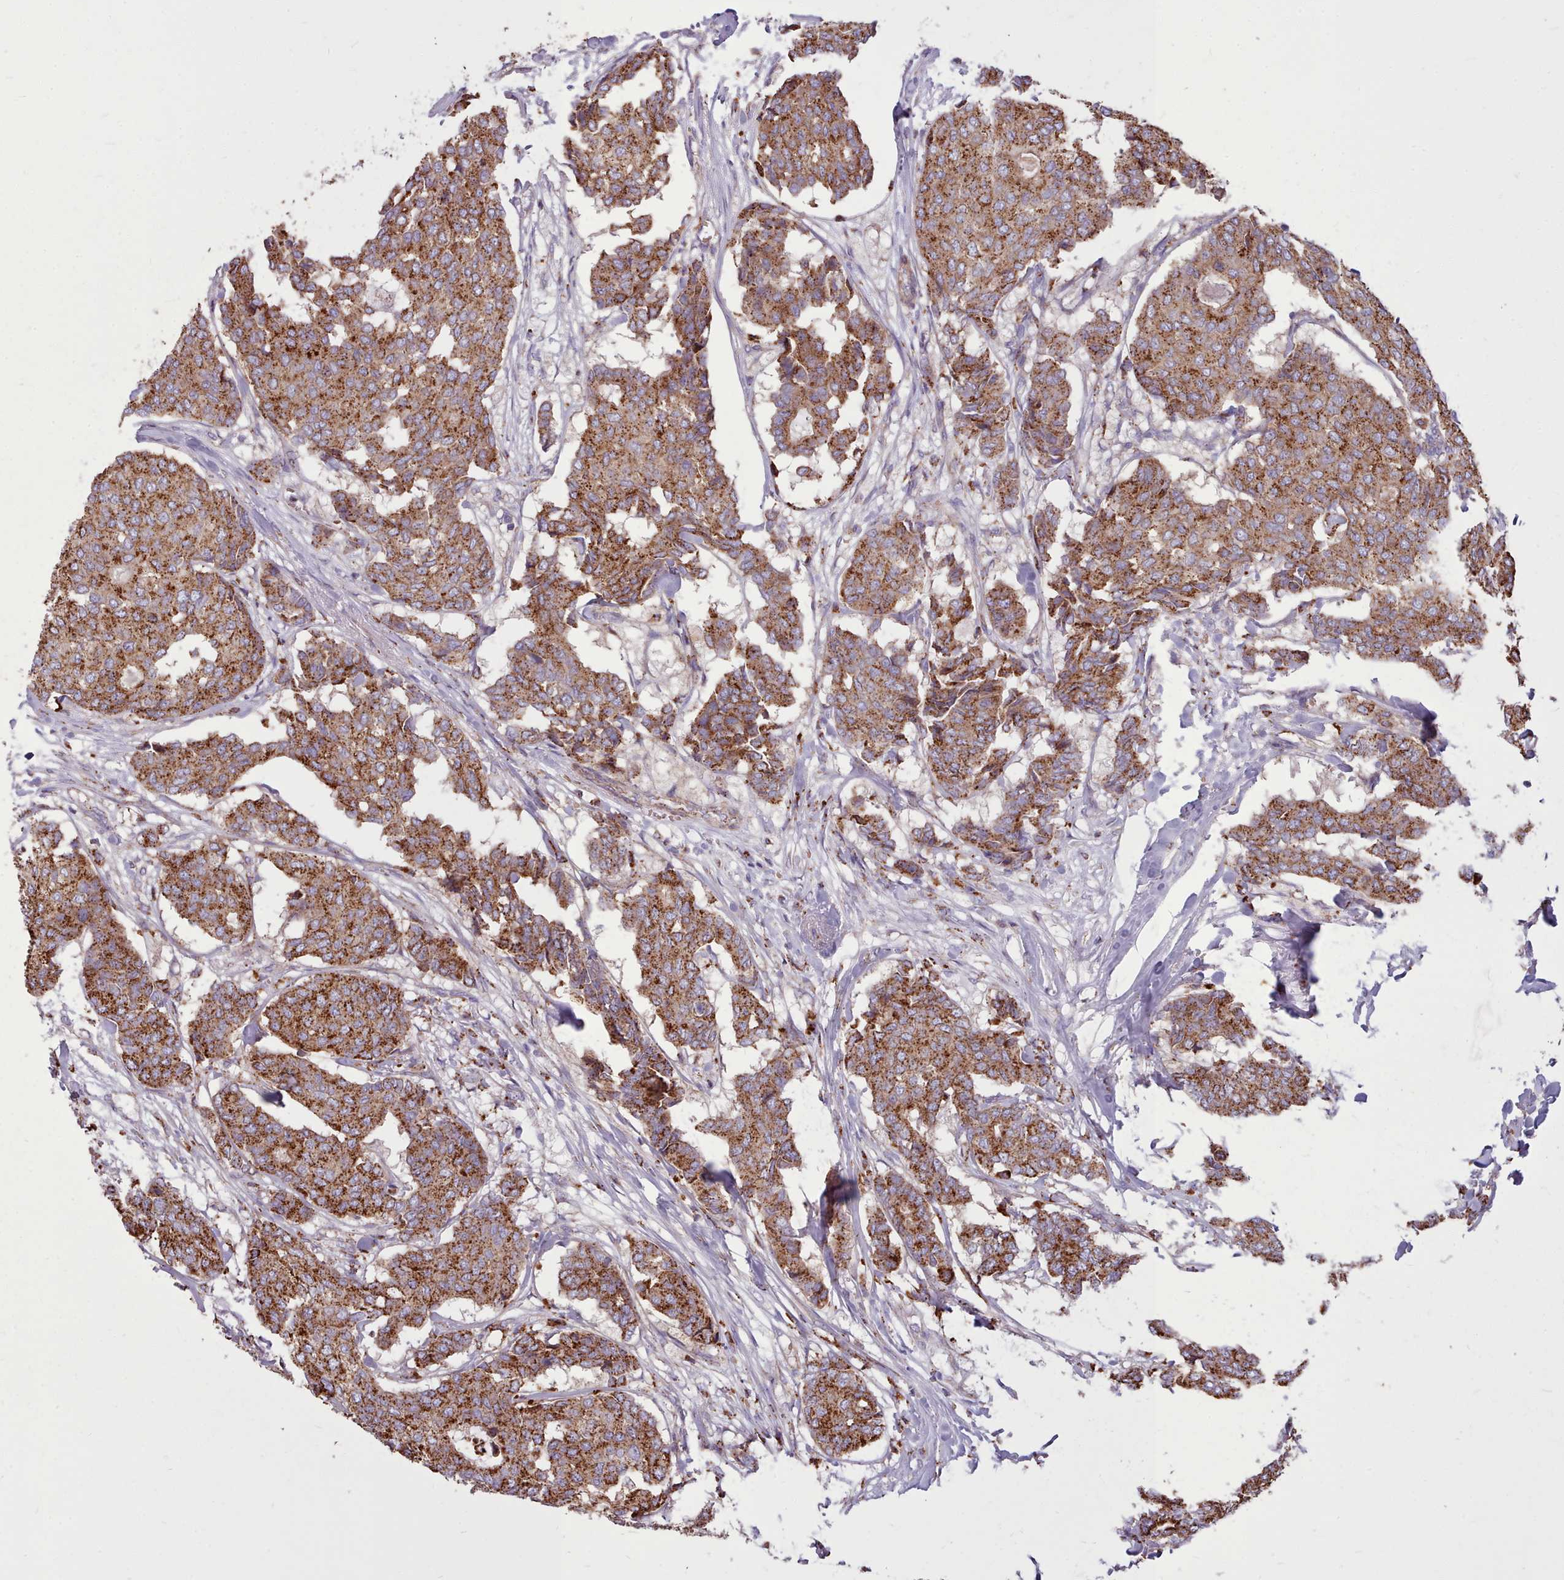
{"staining": {"intensity": "strong", "quantity": ">75%", "location": "cytoplasmic/membranous"}, "tissue": "breast cancer", "cell_type": "Tumor cells", "image_type": "cancer", "snomed": [{"axis": "morphology", "description": "Duct carcinoma"}, {"axis": "topography", "description": "Breast"}], "caption": "Protein analysis of invasive ductal carcinoma (breast) tissue demonstrates strong cytoplasmic/membranous expression in about >75% of tumor cells.", "gene": "PACSIN3", "patient": {"sex": "female", "age": 75}}